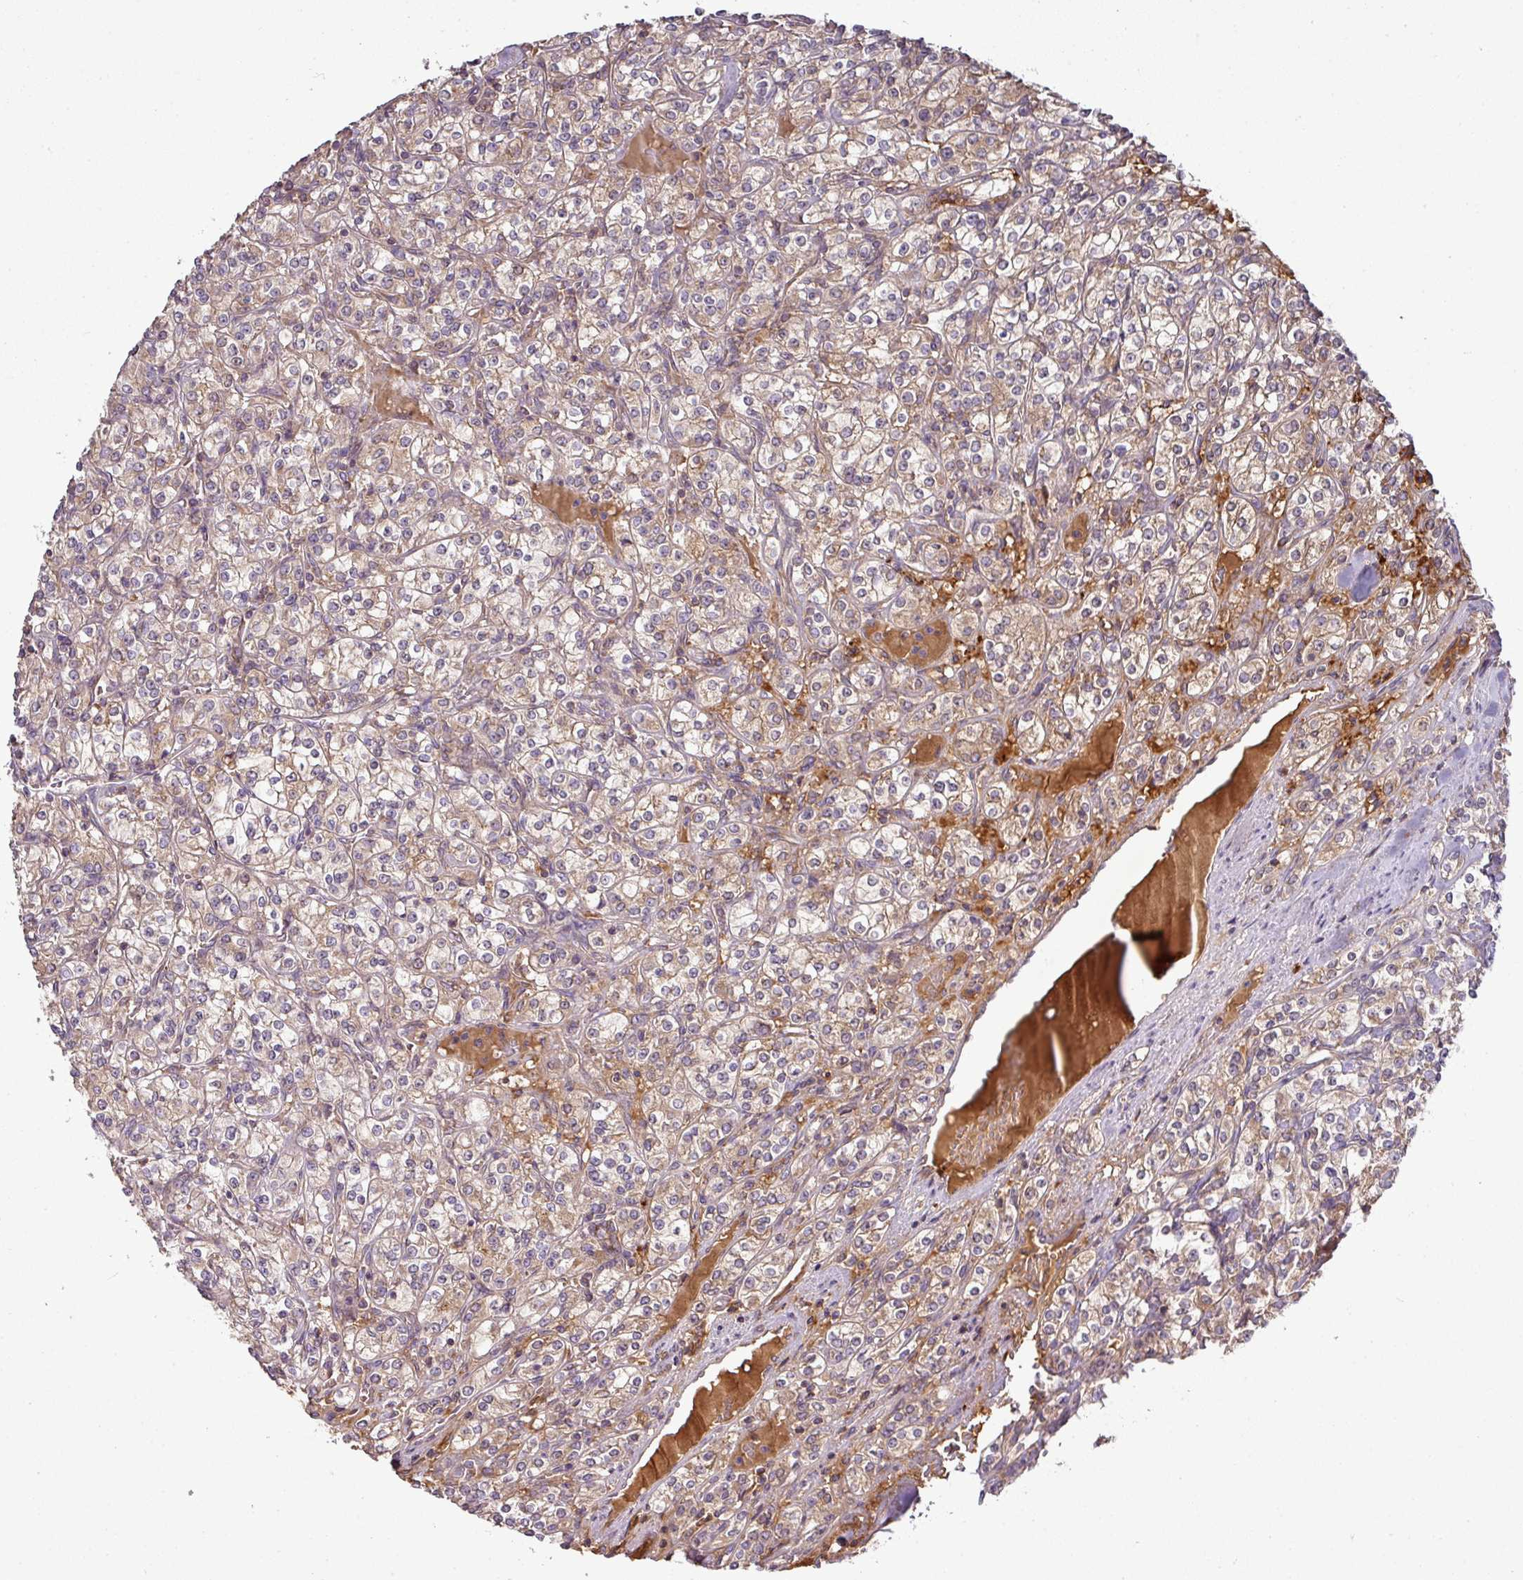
{"staining": {"intensity": "moderate", "quantity": ">75%", "location": "cytoplasmic/membranous"}, "tissue": "renal cancer", "cell_type": "Tumor cells", "image_type": "cancer", "snomed": [{"axis": "morphology", "description": "Adenocarcinoma, NOS"}, {"axis": "topography", "description": "Kidney"}], "caption": "Immunohistochemical staining of human renal cancer exhibits moderate cytoplasmic/membranous protein positivity in about >75% of tumor cells.", "gene": "GALP", "patient": {"sex": "male", "age": 77}}